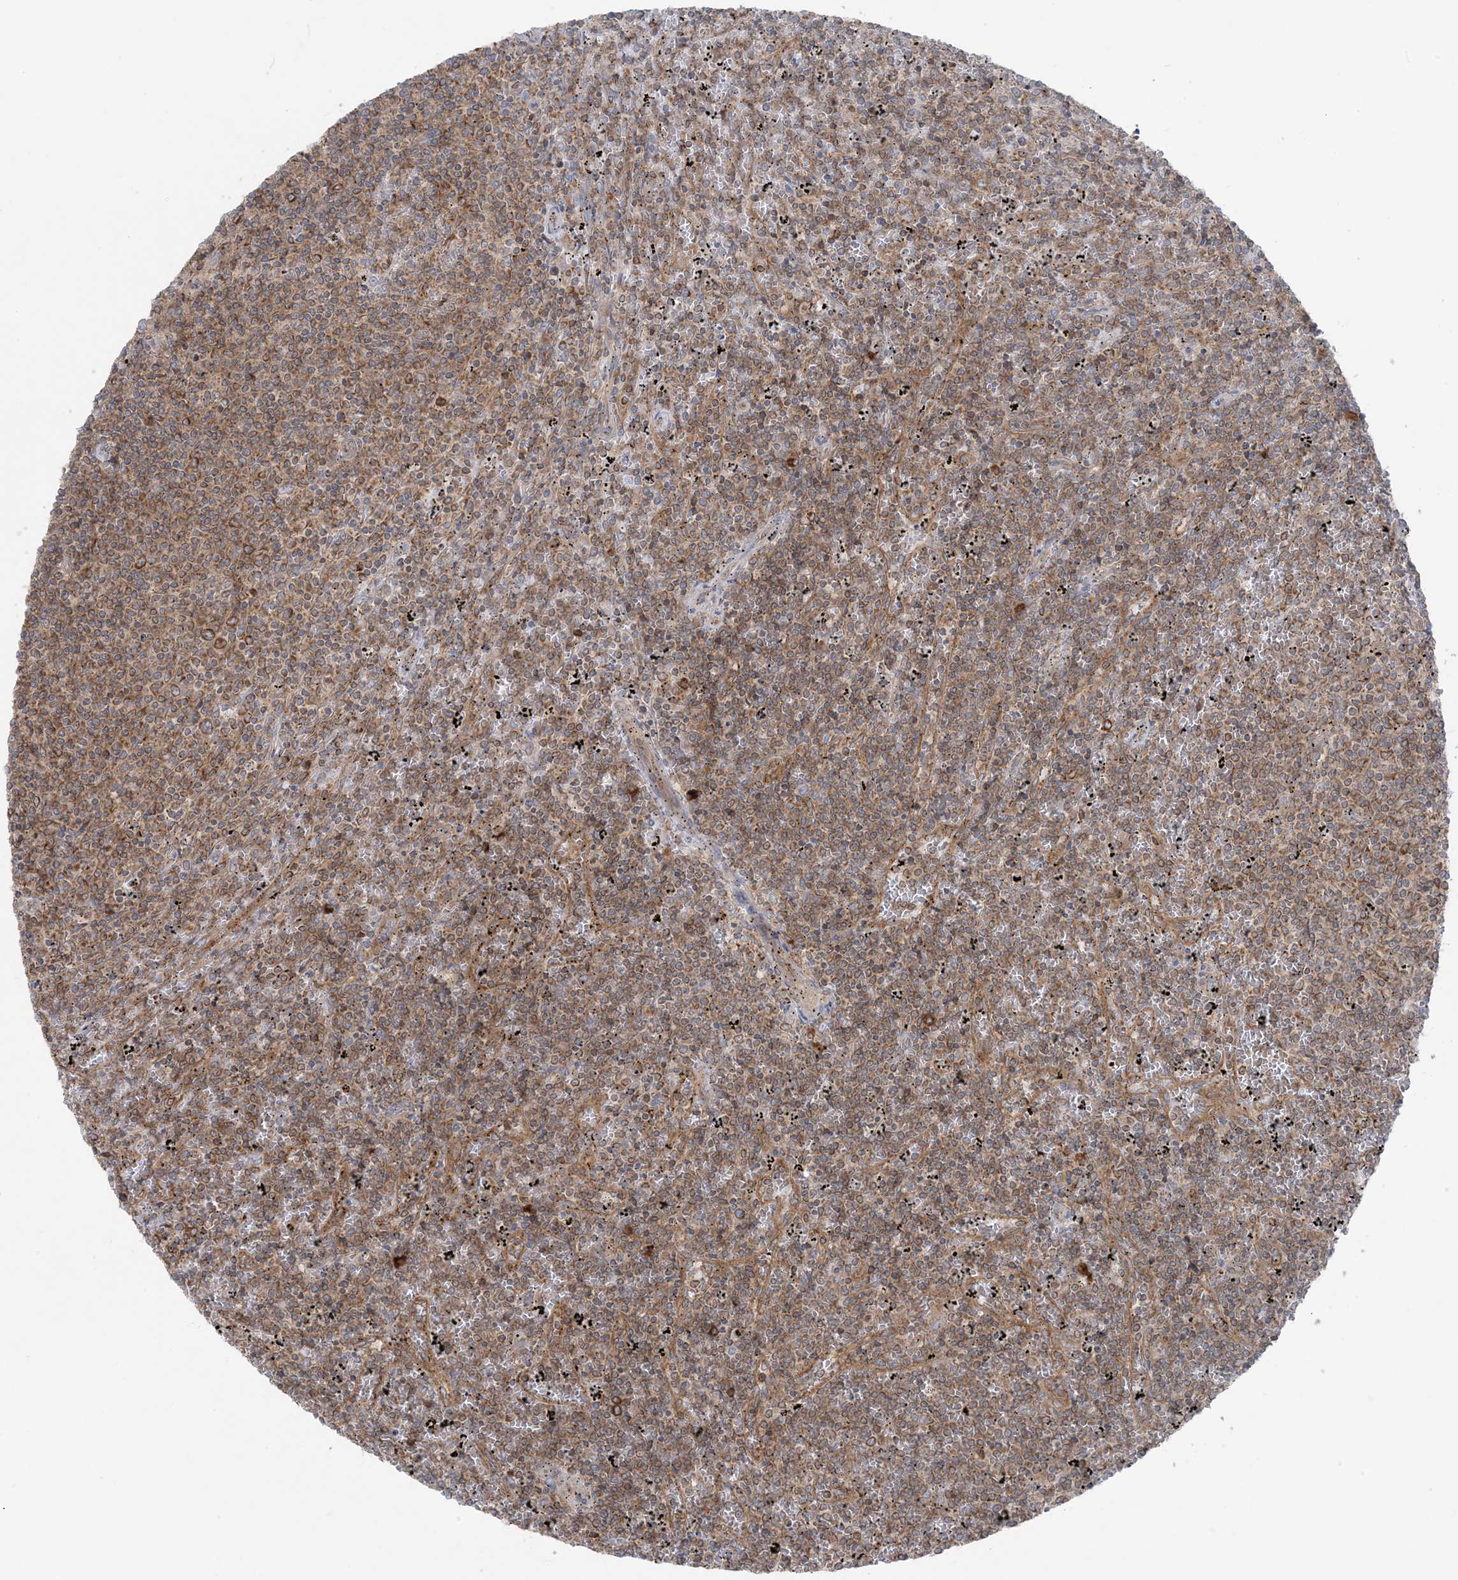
{"staining": {"intensity": "moderate", "quantity": ">75%", "location": "cytoplasmic/membranous"}, "tissue": "lymphoma", "cell_type": "Tumor cells", "image_type": "cancer", "snomed": [{"axis": "morphology", "description": "Malignant lymphoma, non-Hodgkin's type, Low grade"}, {"axis": "topography", "description": "Spleen"}], "caption": "About >75% of tumor cells in human malignant lymphoma, non-Hodgkin's type (low-grade) reveal moderate cytoplasmic/membranous protein staining as visualized by brown immunohistochemical staining.", "gene": "UBXN4", "patient": {"sex": "female", "age": 50}}